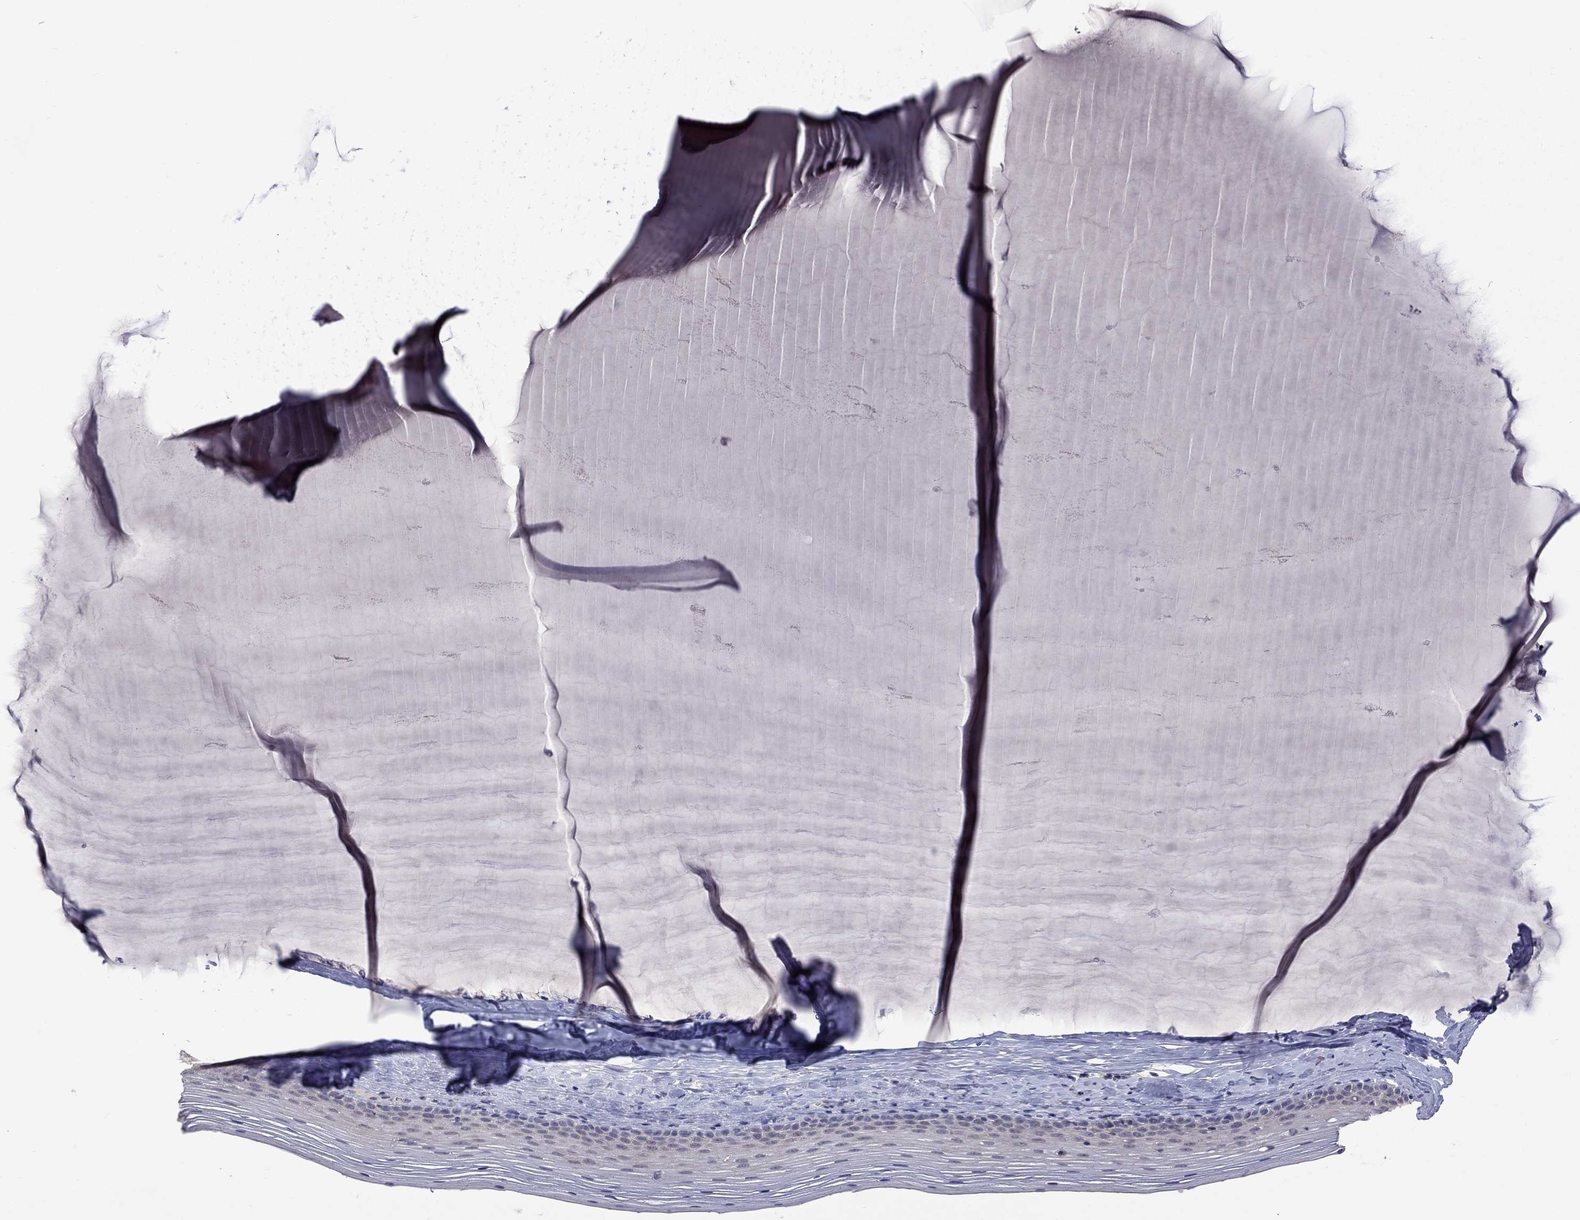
{"staining": {"intensity": "negative", "quantity": "none", "location": "none"}, "tissue": "cervix", "cell_type": "Glandular cells", "image_type": "normal", "snomed": [{"axis": "morphology", "description": "Normal tissue, NOS"}, {"axis": "topography", "description": "Cervix"}], "caption": "IHC micrograph of benign cervix: cervix stained with DAB exhibits no significant protein expression in glandular cells.", "gene": "HTR6", "patient": {"sex": "female", "age": 40}}